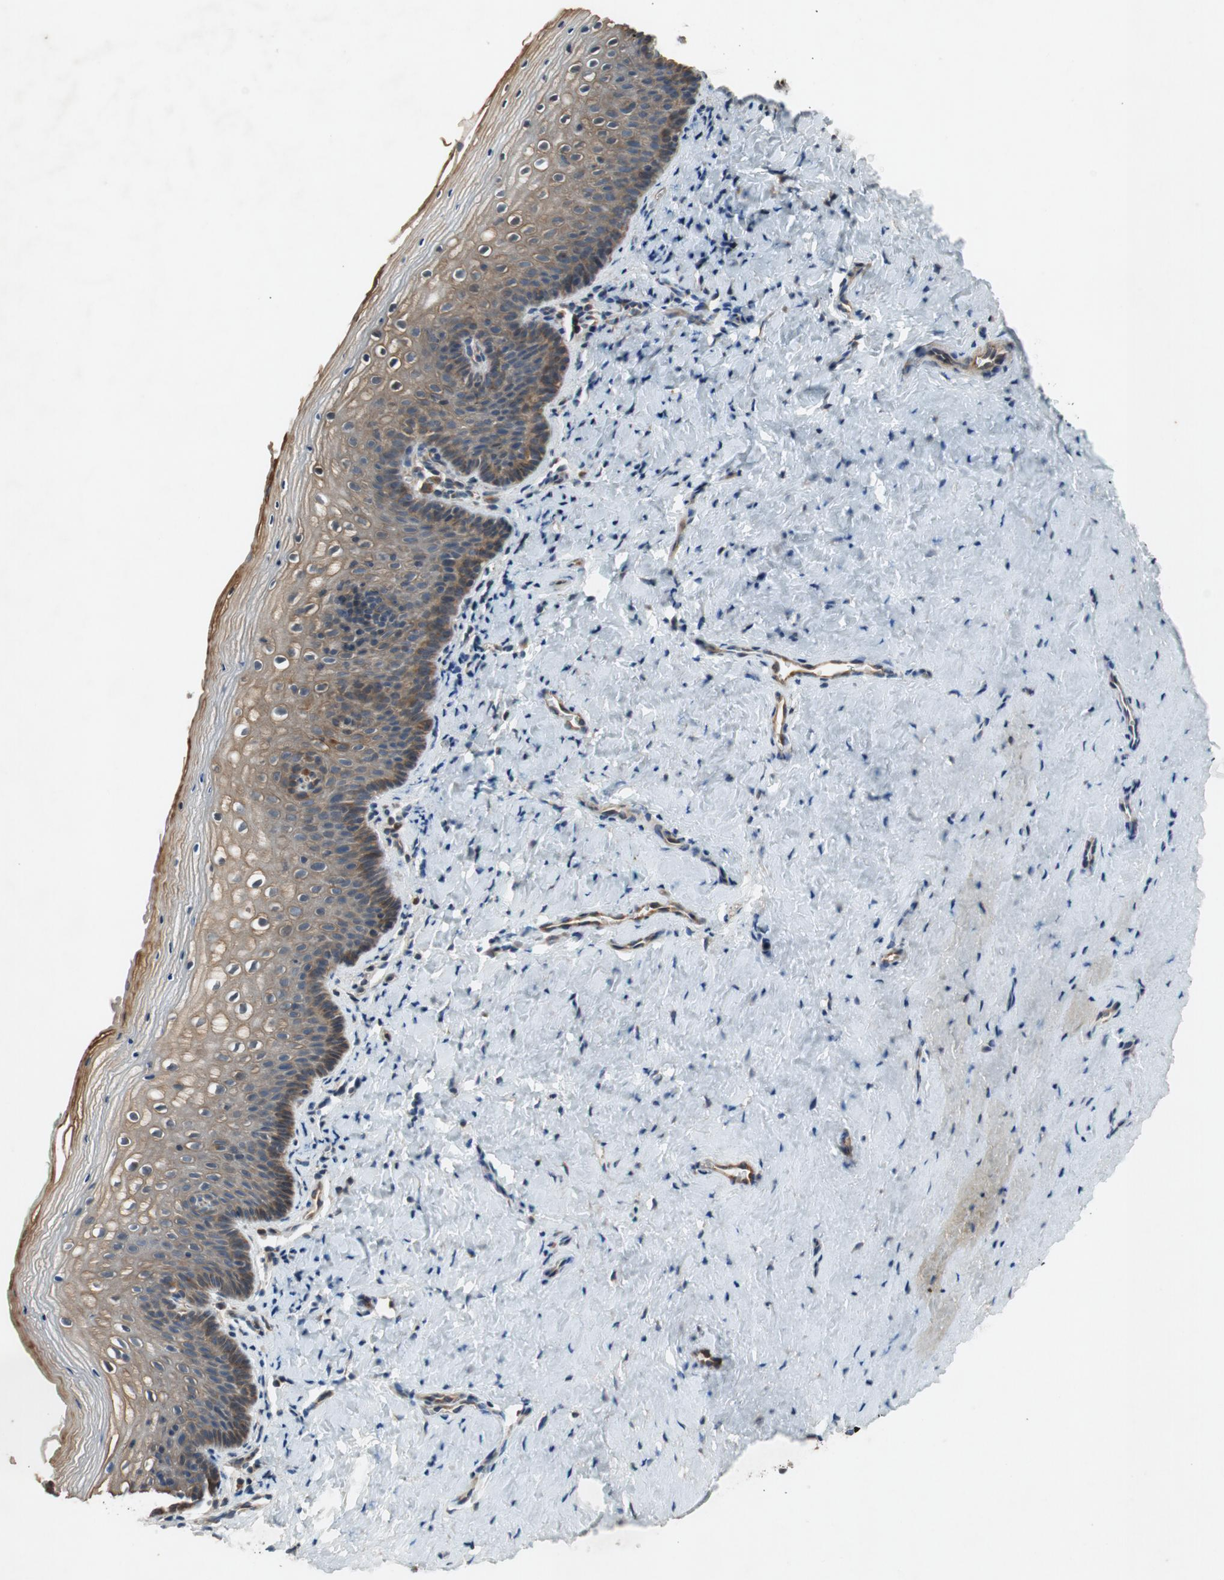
{"staining": {"intensity": "weak", "quantity": ">75%", "location": "cytoplasmic/membranous"}, "tissue": "vagina", "cell_type": "Squamous epithelial cells", "image_type": "normal", "snomed": [{"axis": "morphology", "description": "Normal tissue, NOS"}, {"axis": "topography", "description": "Vagina"}], "caption": "Human vagina stained for a protein (brown) exhibits weak cytoplasmic/membranous positive staining in approximately >75% of squamous epithelial cells.", "gene": "ATP2C1", "patient": {"sex": "female", "age": 46}}